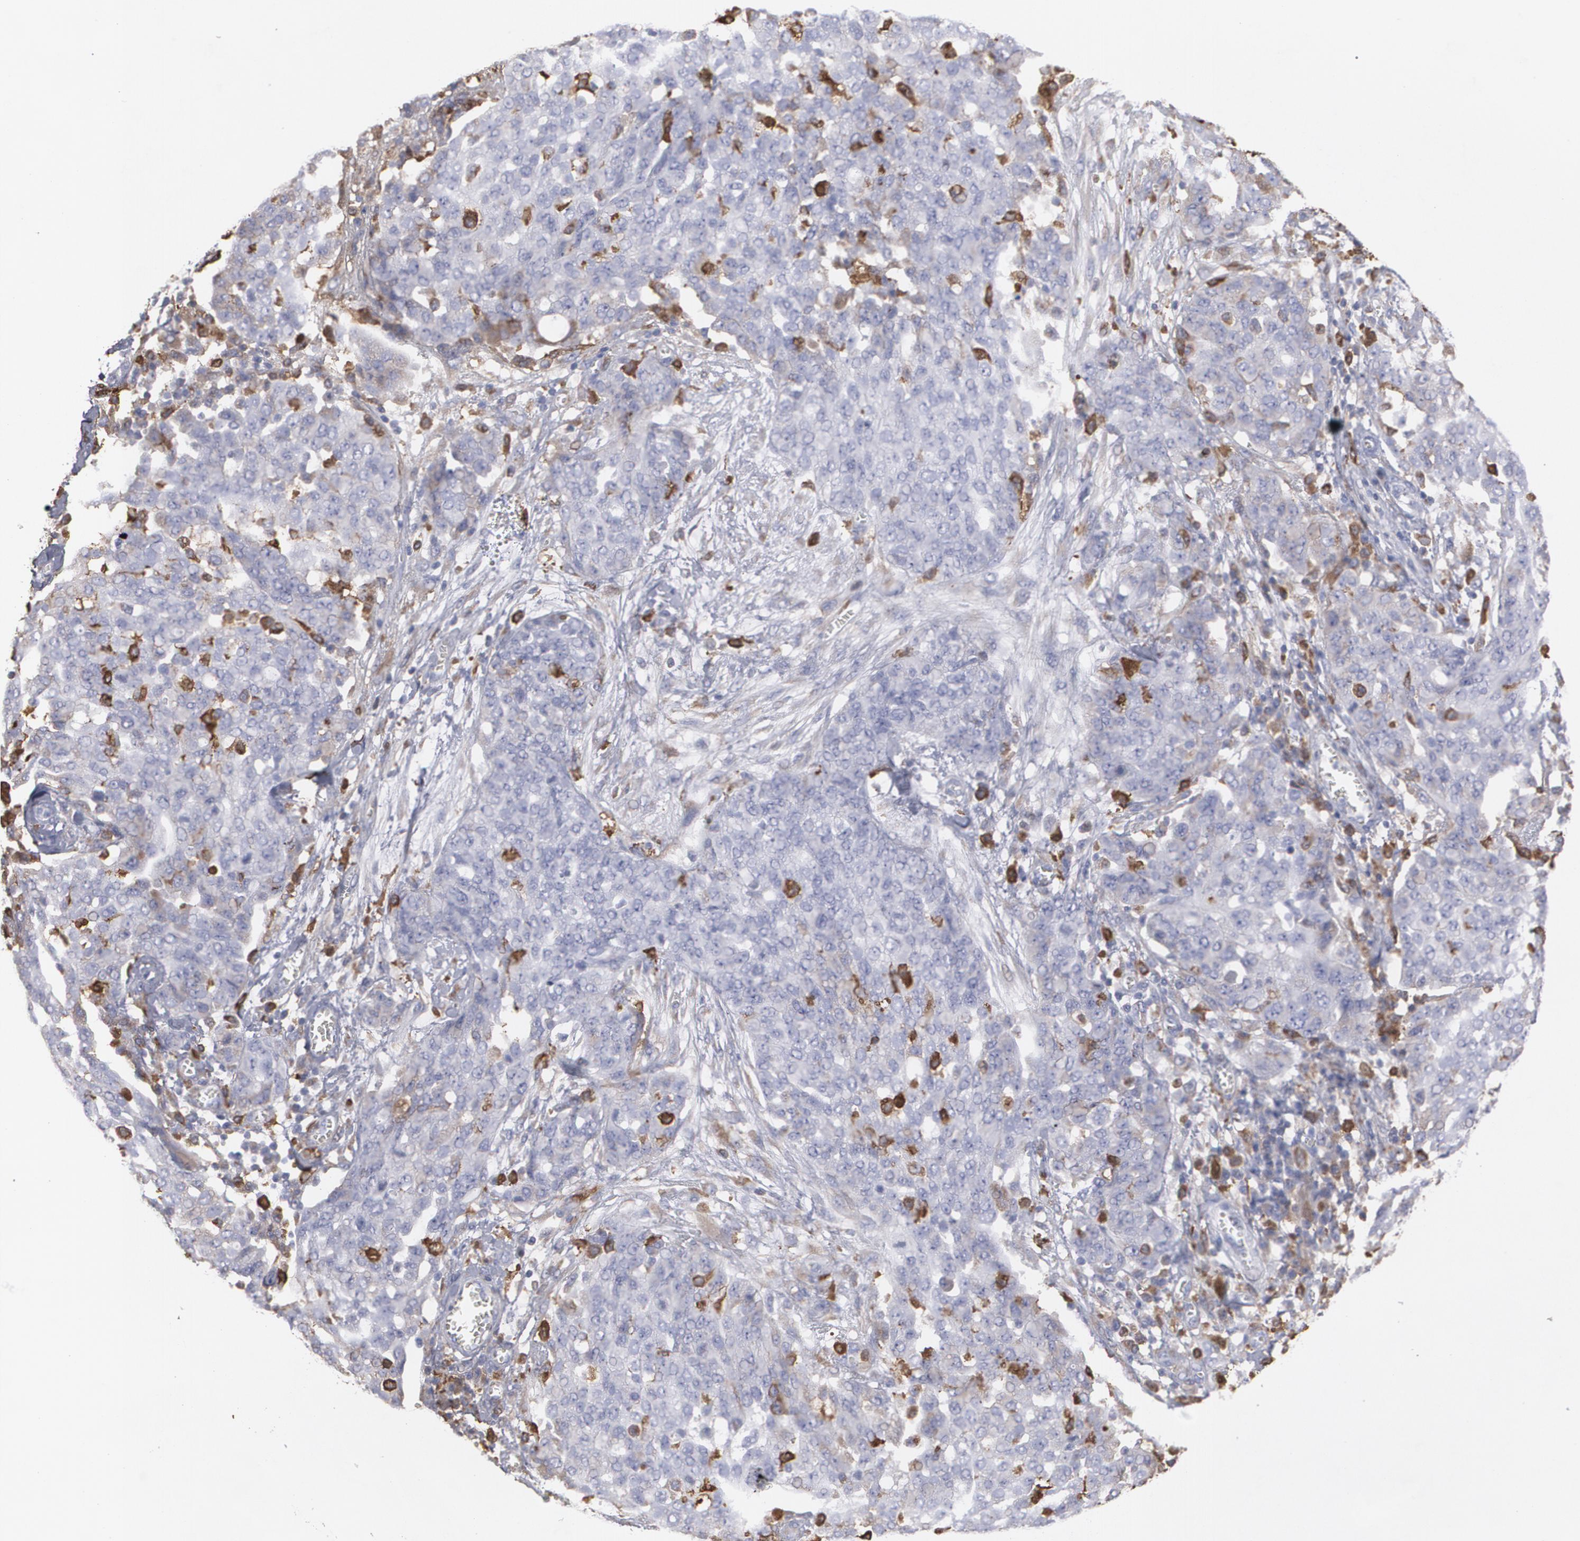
{"staining": {"intensity": "weak", "quantity": "<25%", "location": "cytoplasmic/membranous"}, "tissue": "ovarian cancer", "cell_type": "Tumor cells", "image_type": "cancer", "snomed": [{"axis": "morphology", "description": "Cystadenocarcinoma, serous, NOS"}, {"axis": "topography", "description": "Soft tissue"}, {"axis": "topography", "description": "Ovary"}], "caption": "Ovarian serous cystadenocarcinoma stained for a protein using IHC exhibits no staining tumor cells.", "gene": "ODC1", "patient": {"sex": "female", "age": 57}}